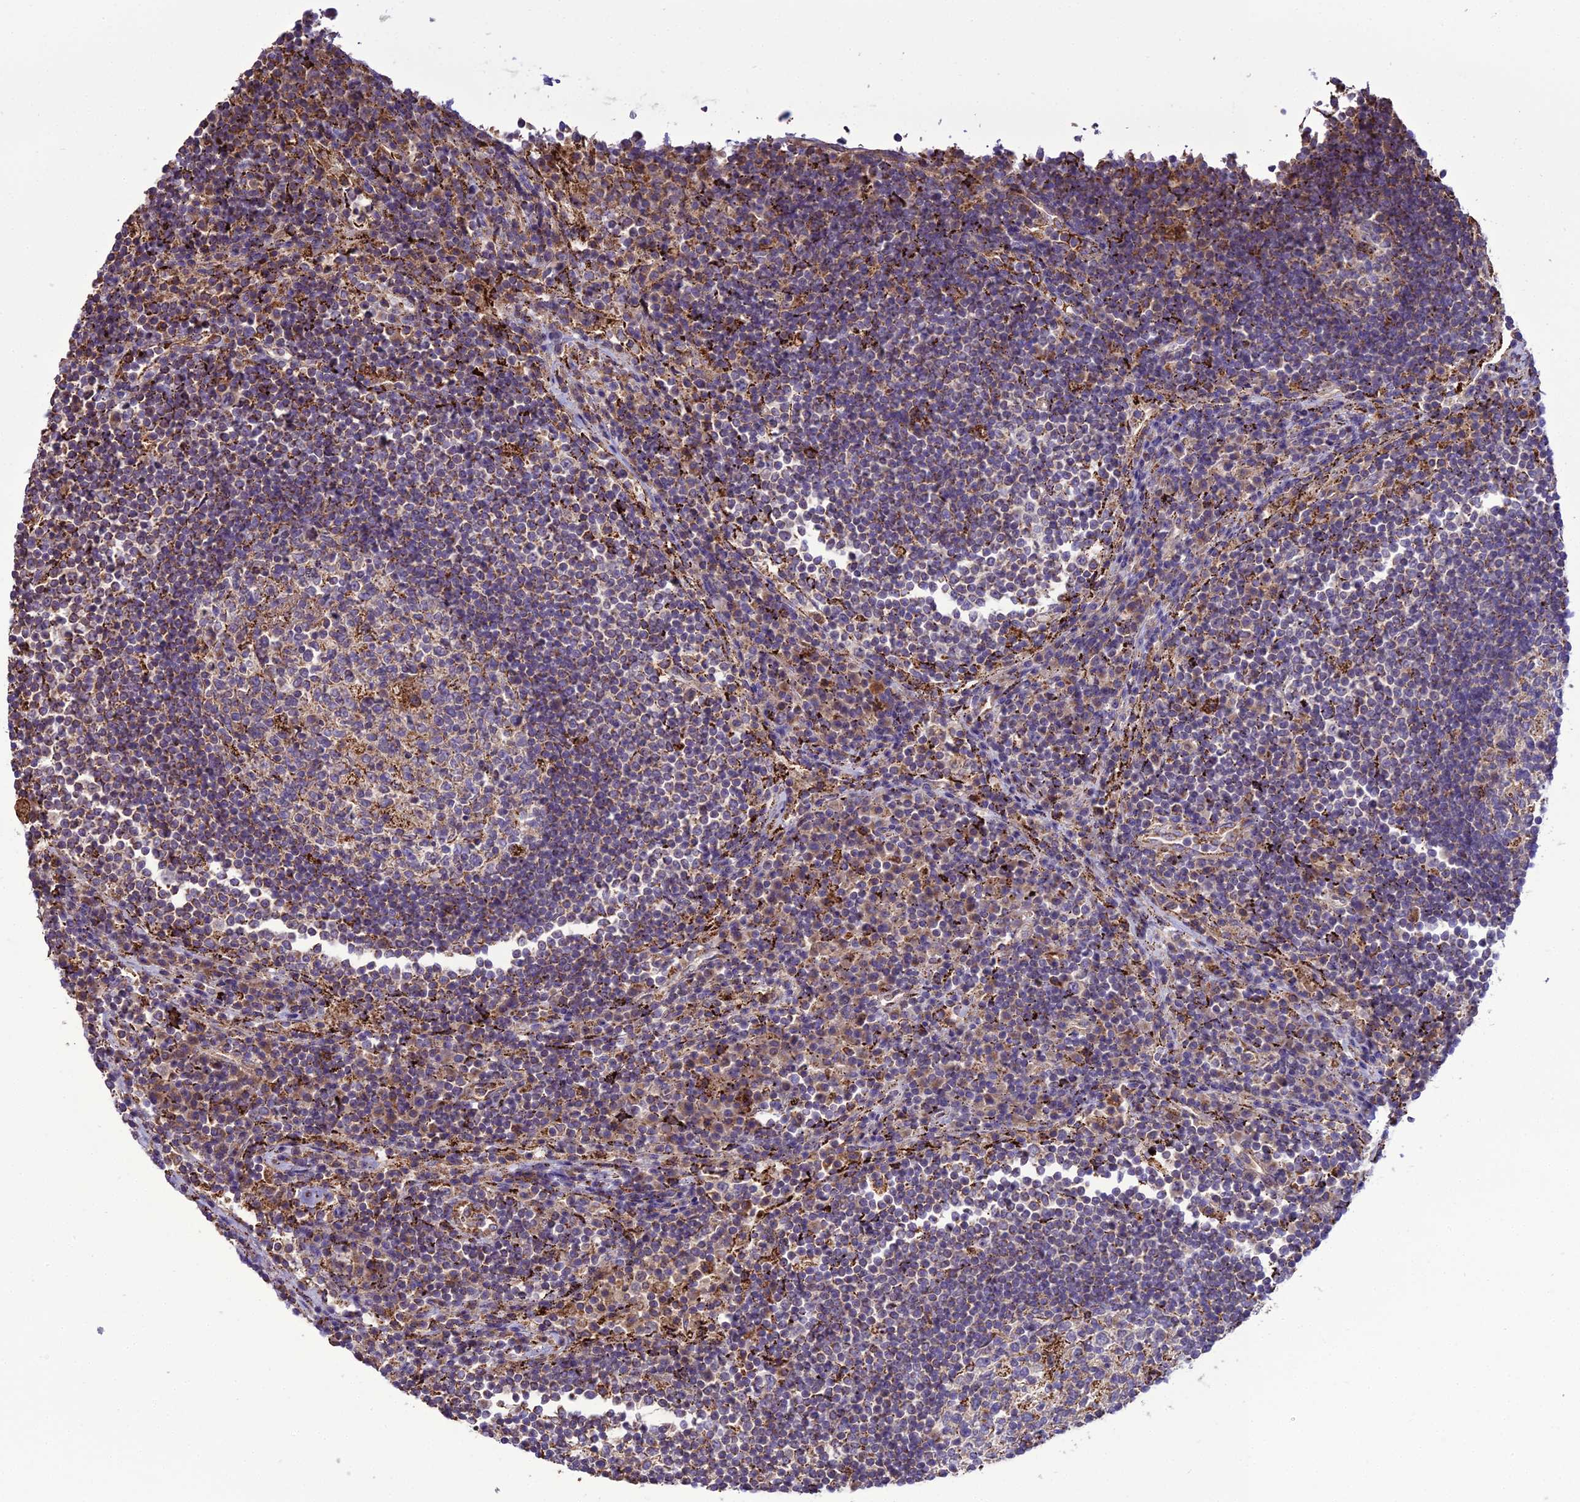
{"staining": {"intensity": "moderate", "quantity": "<25%", "location": "cytoplasmic/membranous"}, "tissue": "lymph node", "cell_type": "Germinal center cells", "image_type": "normal", "snomed": [{"axis": "morphology", "description": "Normal tissue, NOS"}, {"axis": "topography", "description": "Lymph node"}], "caption": "This is an image of immunohistochemistry staining of normal lymph node, which shows moderate positivity in the cytoplasmic/membranous of germinal center cells.", "gene": "ENSG00000260272", "patient": {"sex": "female", "age": 53}}